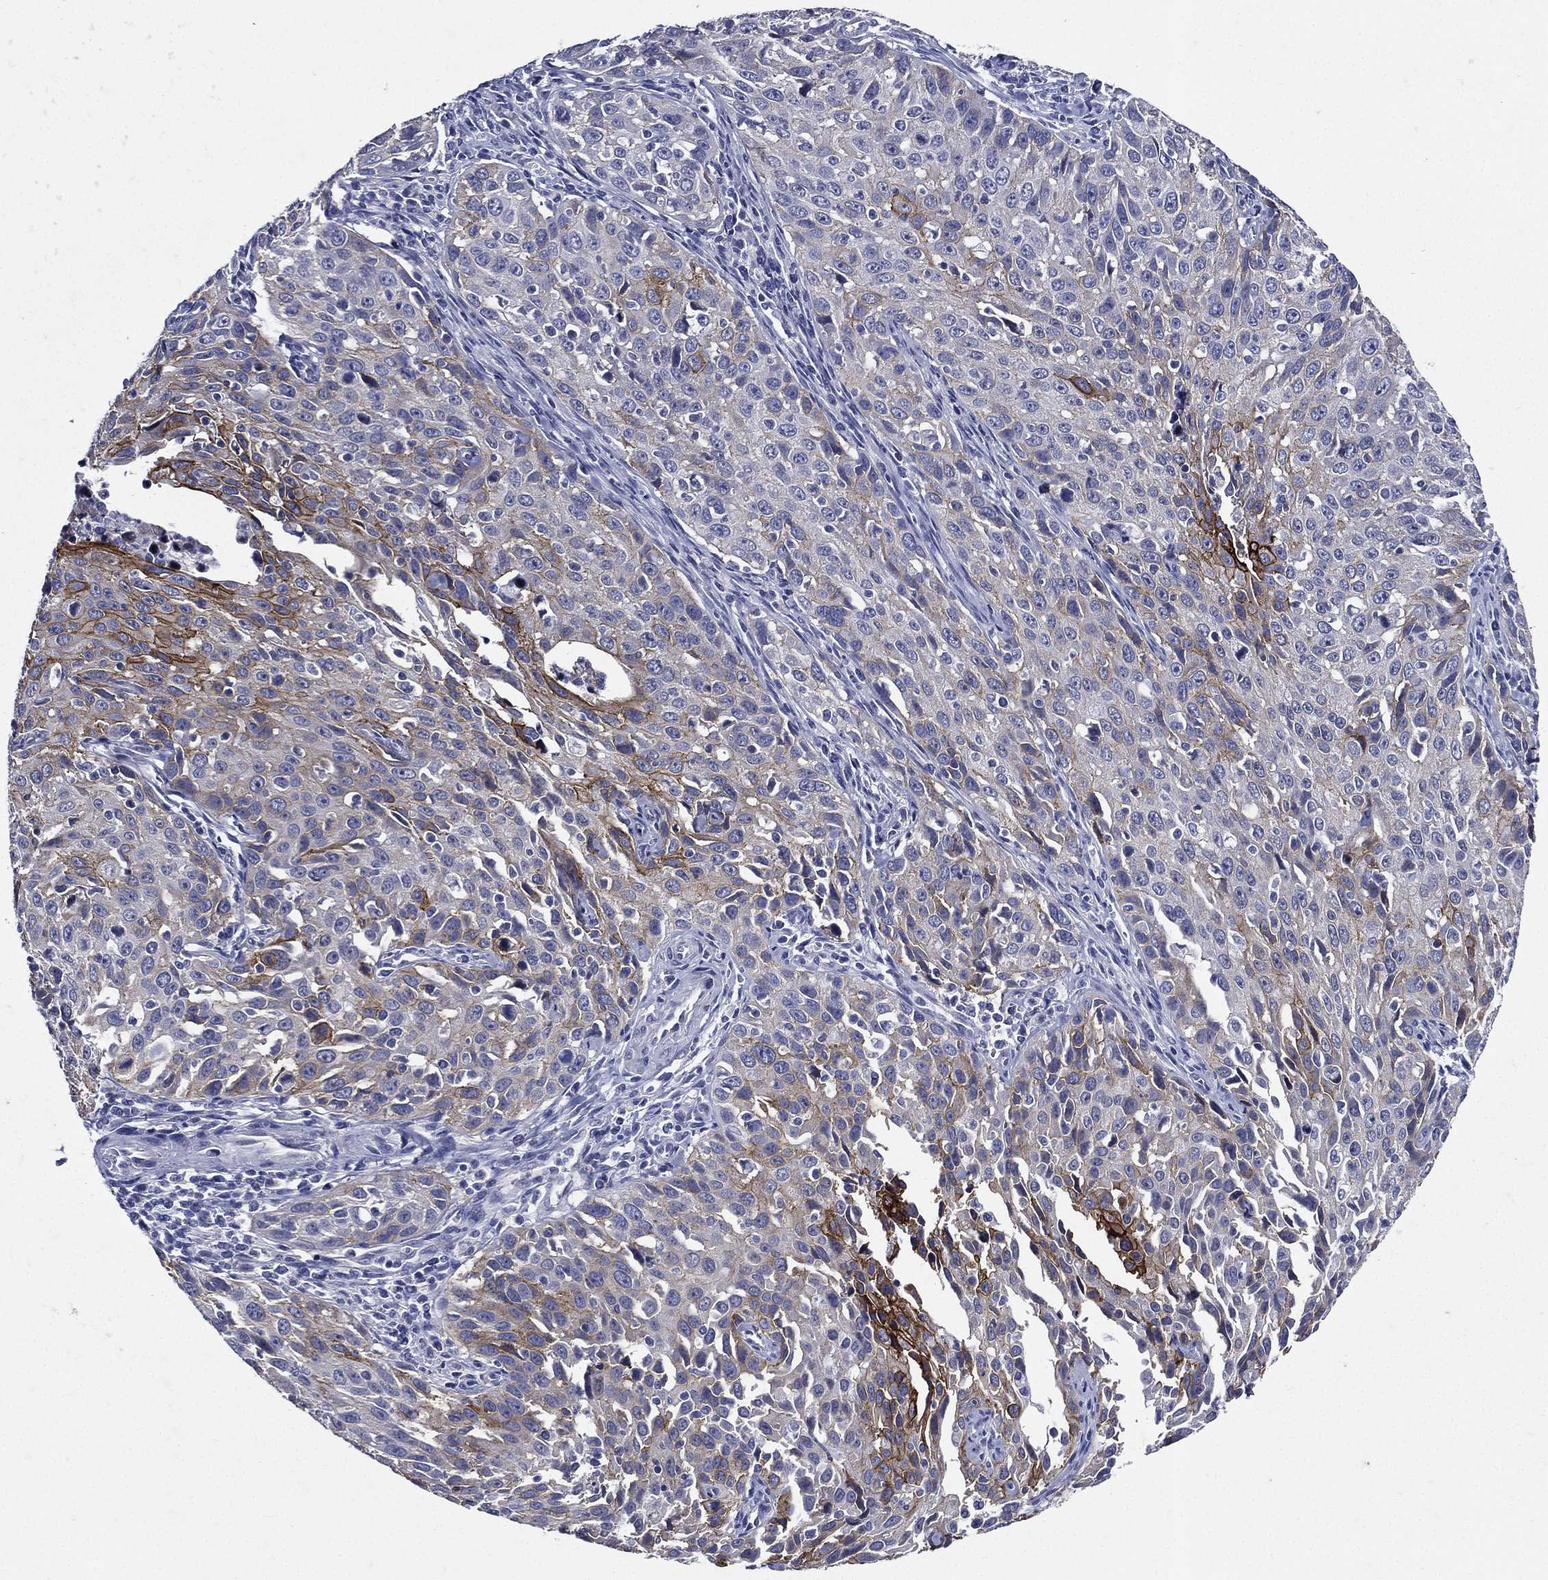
{"staining": {"intensity": "strong", "quantity": "<25%", "location": "cytoplasmic/membranous"}, "tissue": "cervical cancer", "cell_type": "Tumor cells", "image_type": "cancer", "snomed": [{"axis": "morphology", "description": "Squamous cell carcinoma, NOS"}, {"axis": "topography", "description": "Cervix"}], "caption": "DAB immunohistochemical staining of human cervical cancer (squamous cell carcinoma) exhibits strong cytoplasmic/membranous protein positivity in approximately <25% of tumor cells. Nuclei are stained in blue.", "gene": "TGM1", "patient": {"sex": "female", "age": 26}}